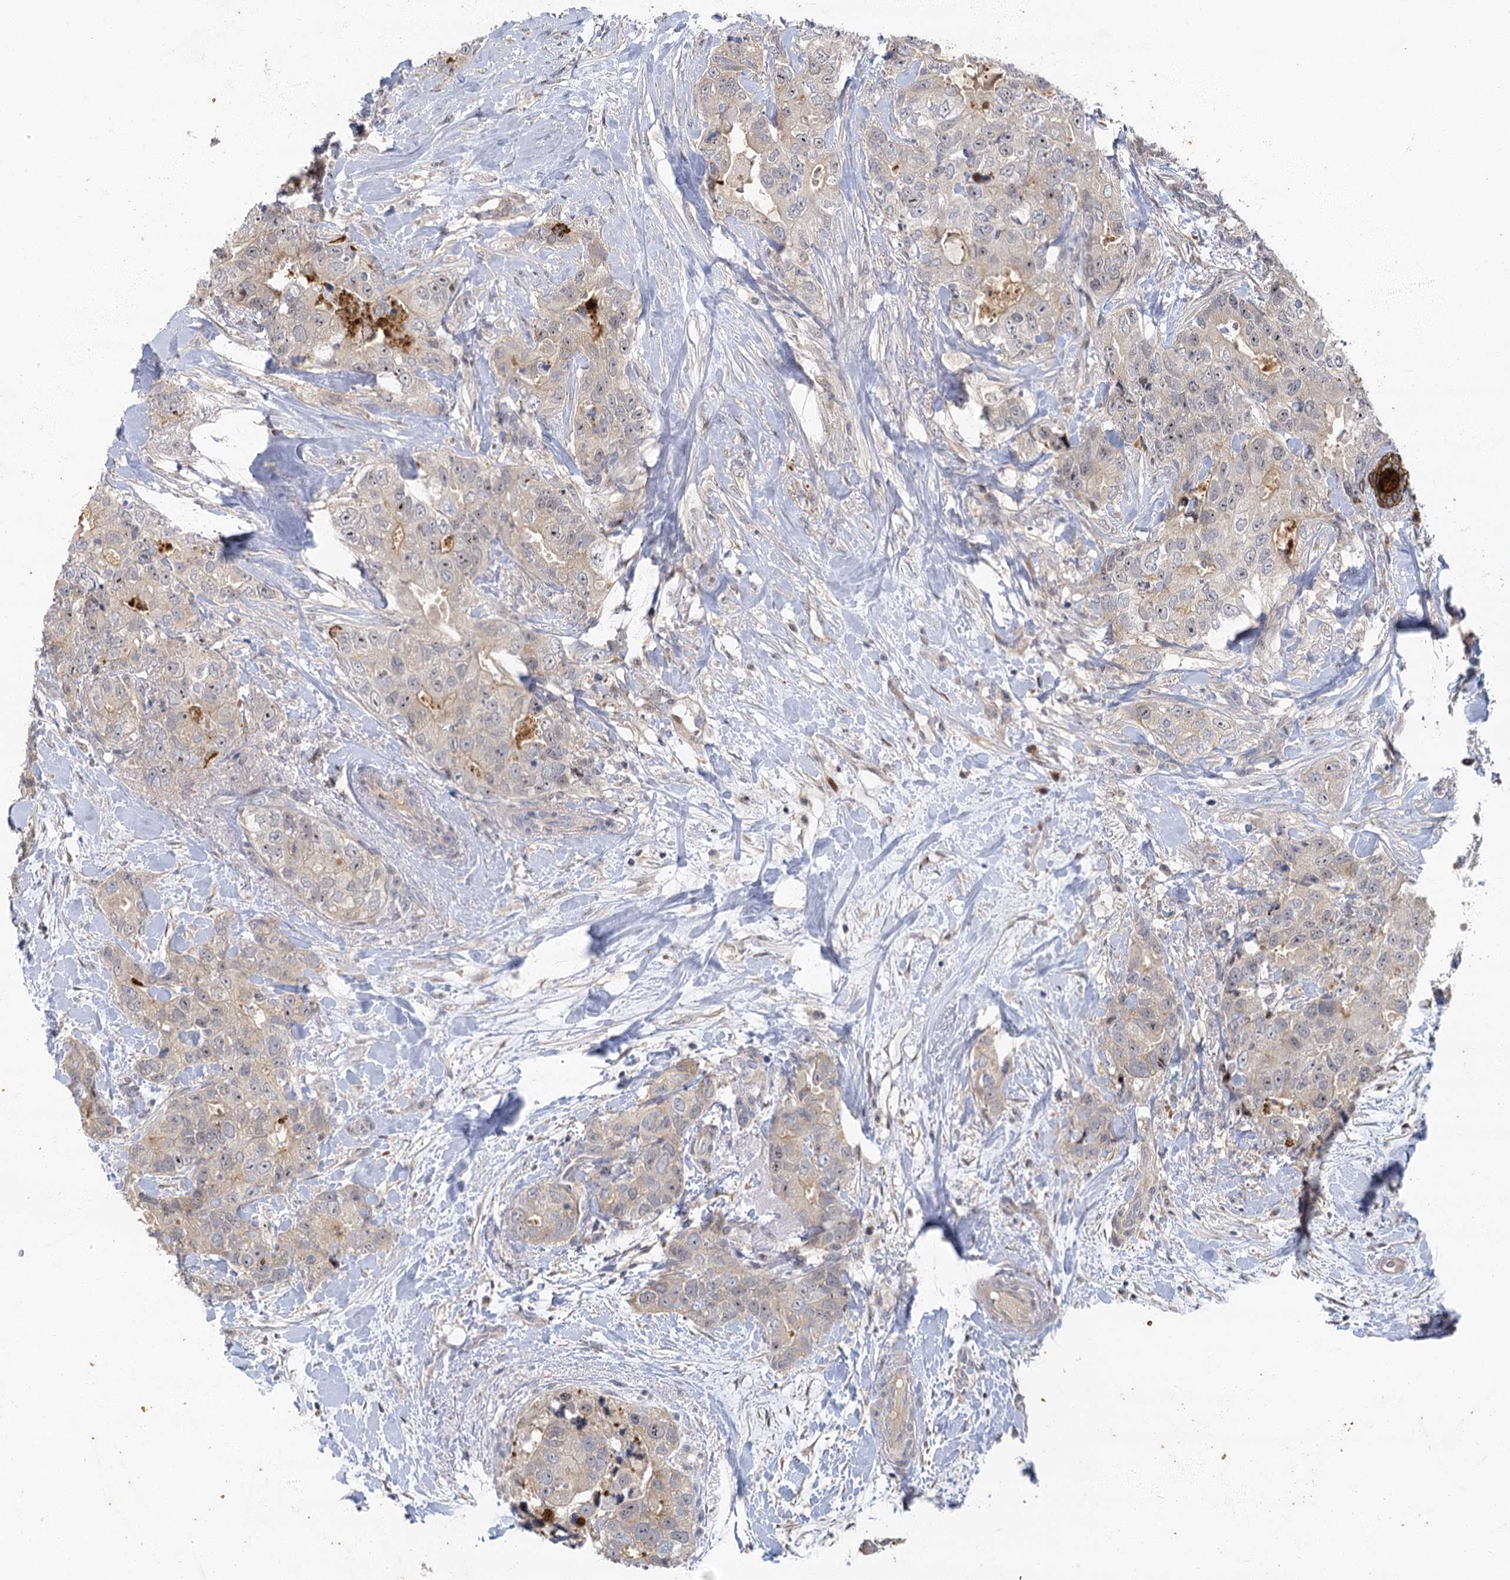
{"staining": {"intensity": "negative", "quantity": "none", "location": "none"}, "tissue": "breast cancer", "cell_type": "Tumor cells", "image_type": "cancer", "snomed": [{"axis": "morphology", "description": "Duct carcinoma"}, {"axis": "topography", "description": "Breast"}], "caption": "DAB (3,3'-diaminobenzidine) immunohistochemical staining of breast cancer reveals no significant expression in tumor cells. Nuclei are stained in blue.", "gene": "IL11RA", "patient": {"sex": "female", "age": 62}}